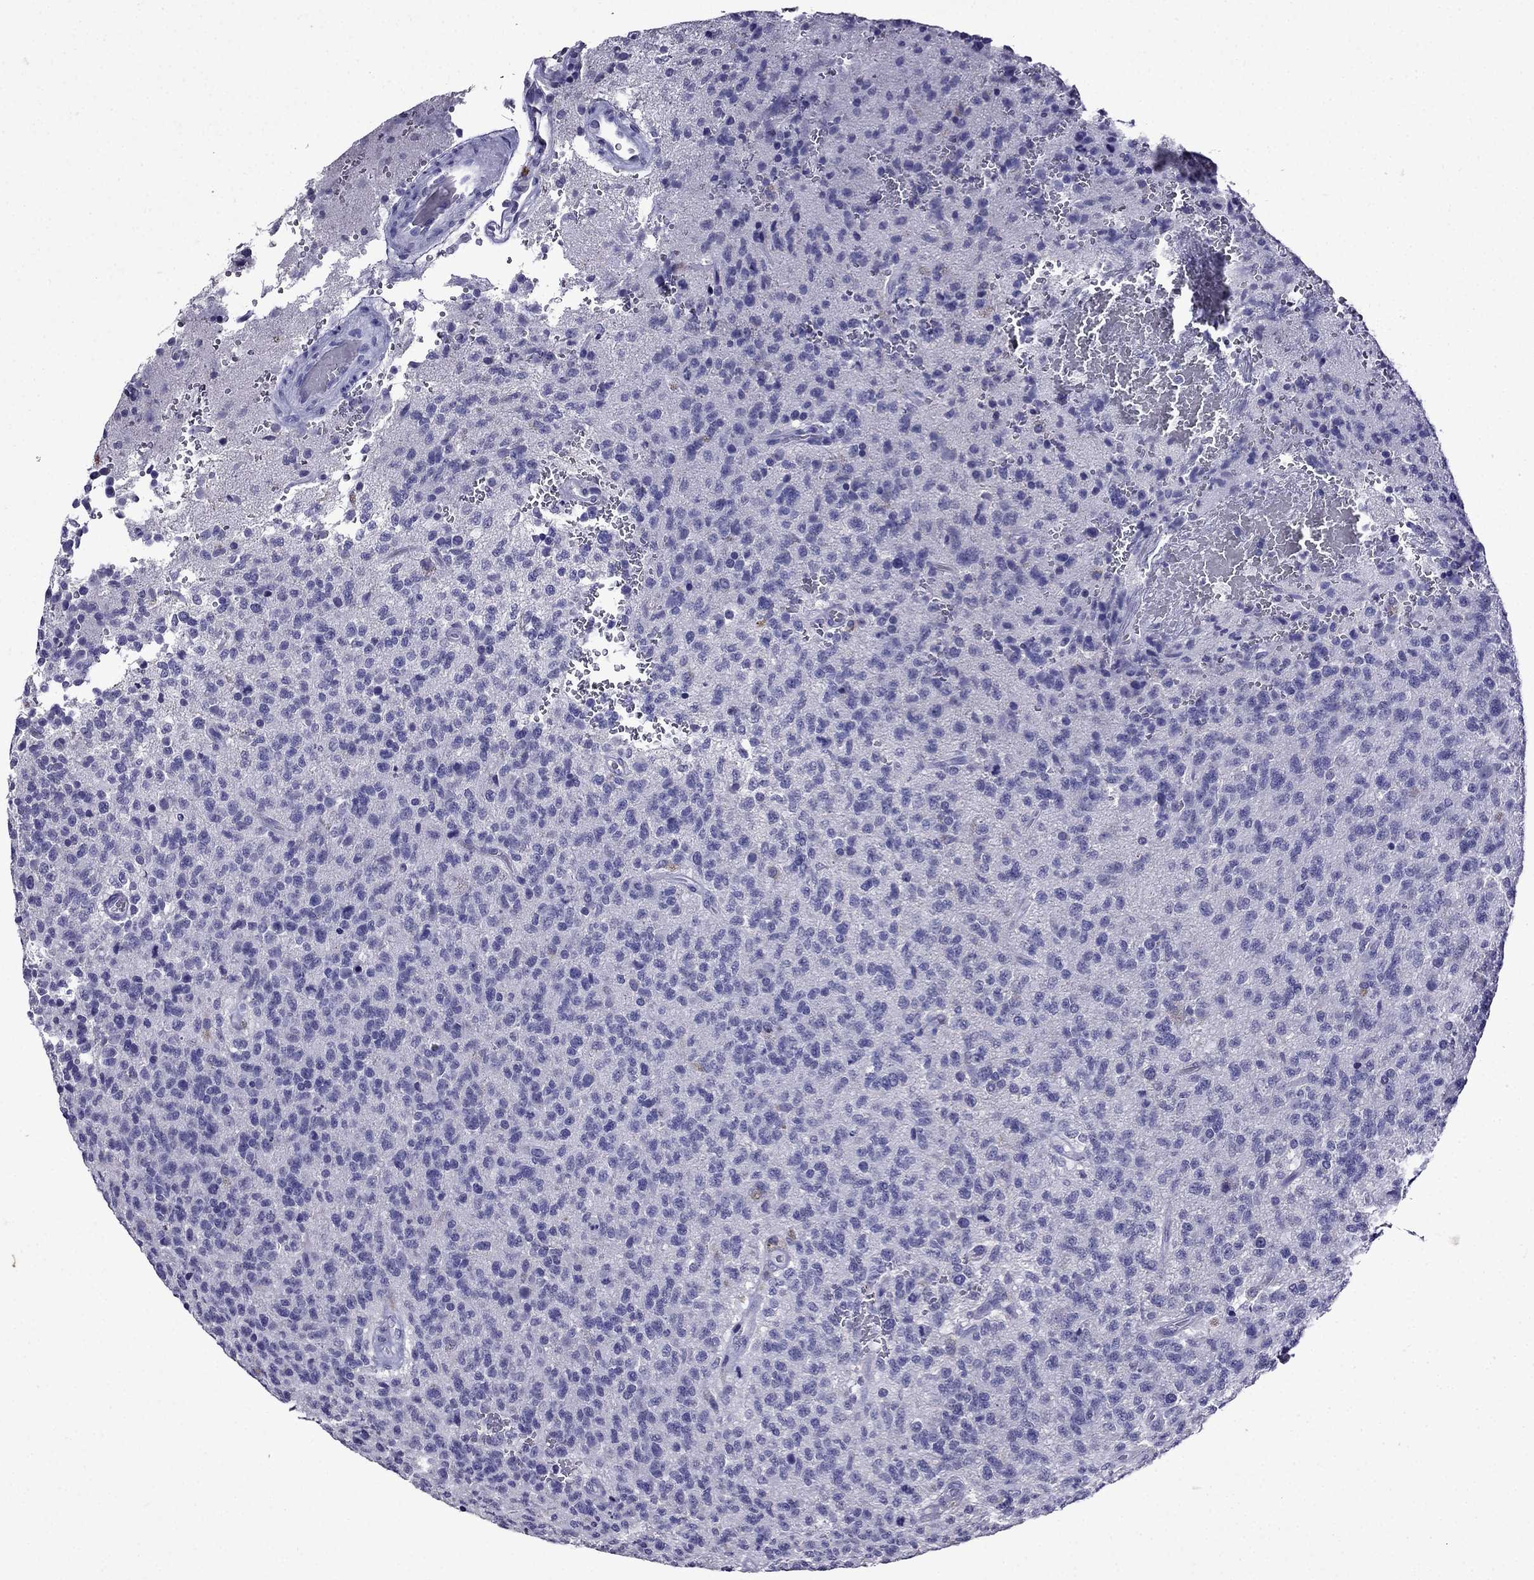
{"staining": {"intensity": "negative", "quantity": "none", "location": "none"}, "tissue": "glioma", "cell_type": "Tumor cells", "image_type": "cancer", "snomed": [{"axis": "morphology", "description": "Glioma, malignant, High grade"}, {"axis": "topography", "description": "Brain"}], "caption": "Immunohistochemical staining of glioma exhibits no significant positivity in tumor cells. Nuclei are stained in blue.", "gene": "DNAH17", "patient": {"sex": "male", "age": 56}}